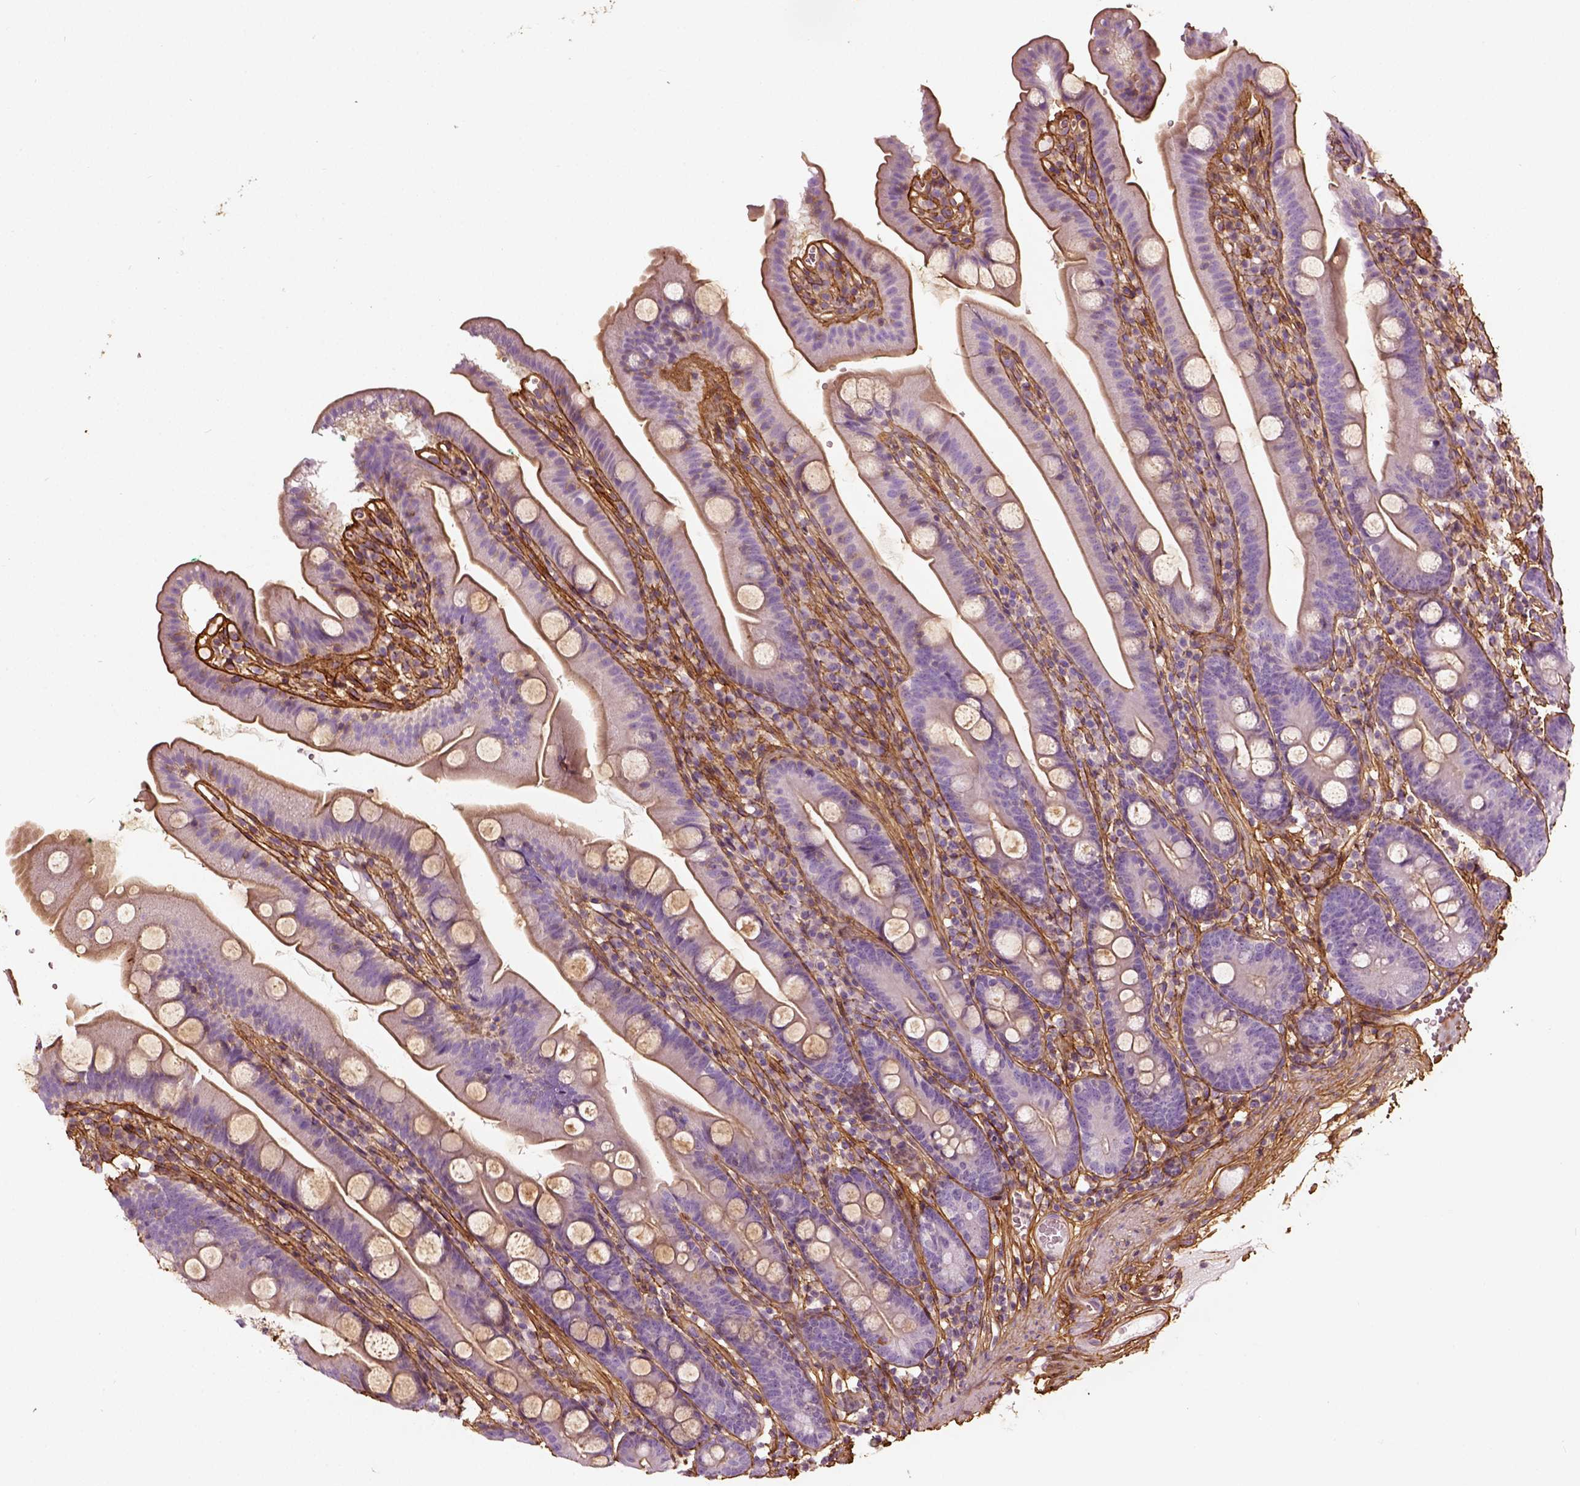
{"staining": {"intensity": "moderate", "quantity": "25%-75%", "location": "cytoplasmic/membranous"}, "tissue": "duodenum", "cell_type": "Glandular cells", "image_type": "normal", "snomed": [{"axis": "morphology", "description": "Normal tissue, NOS"}, {"axis": "topography", "description": "Duodenum"}], "caption": "Human duodenum stained for a protein (brown) shows moderate cytoplasmic/membranous positive expression in about 25%-75% of glandular cells.", "gene": "COL6A2", "patient": {"sex": "female", "age": 67}}